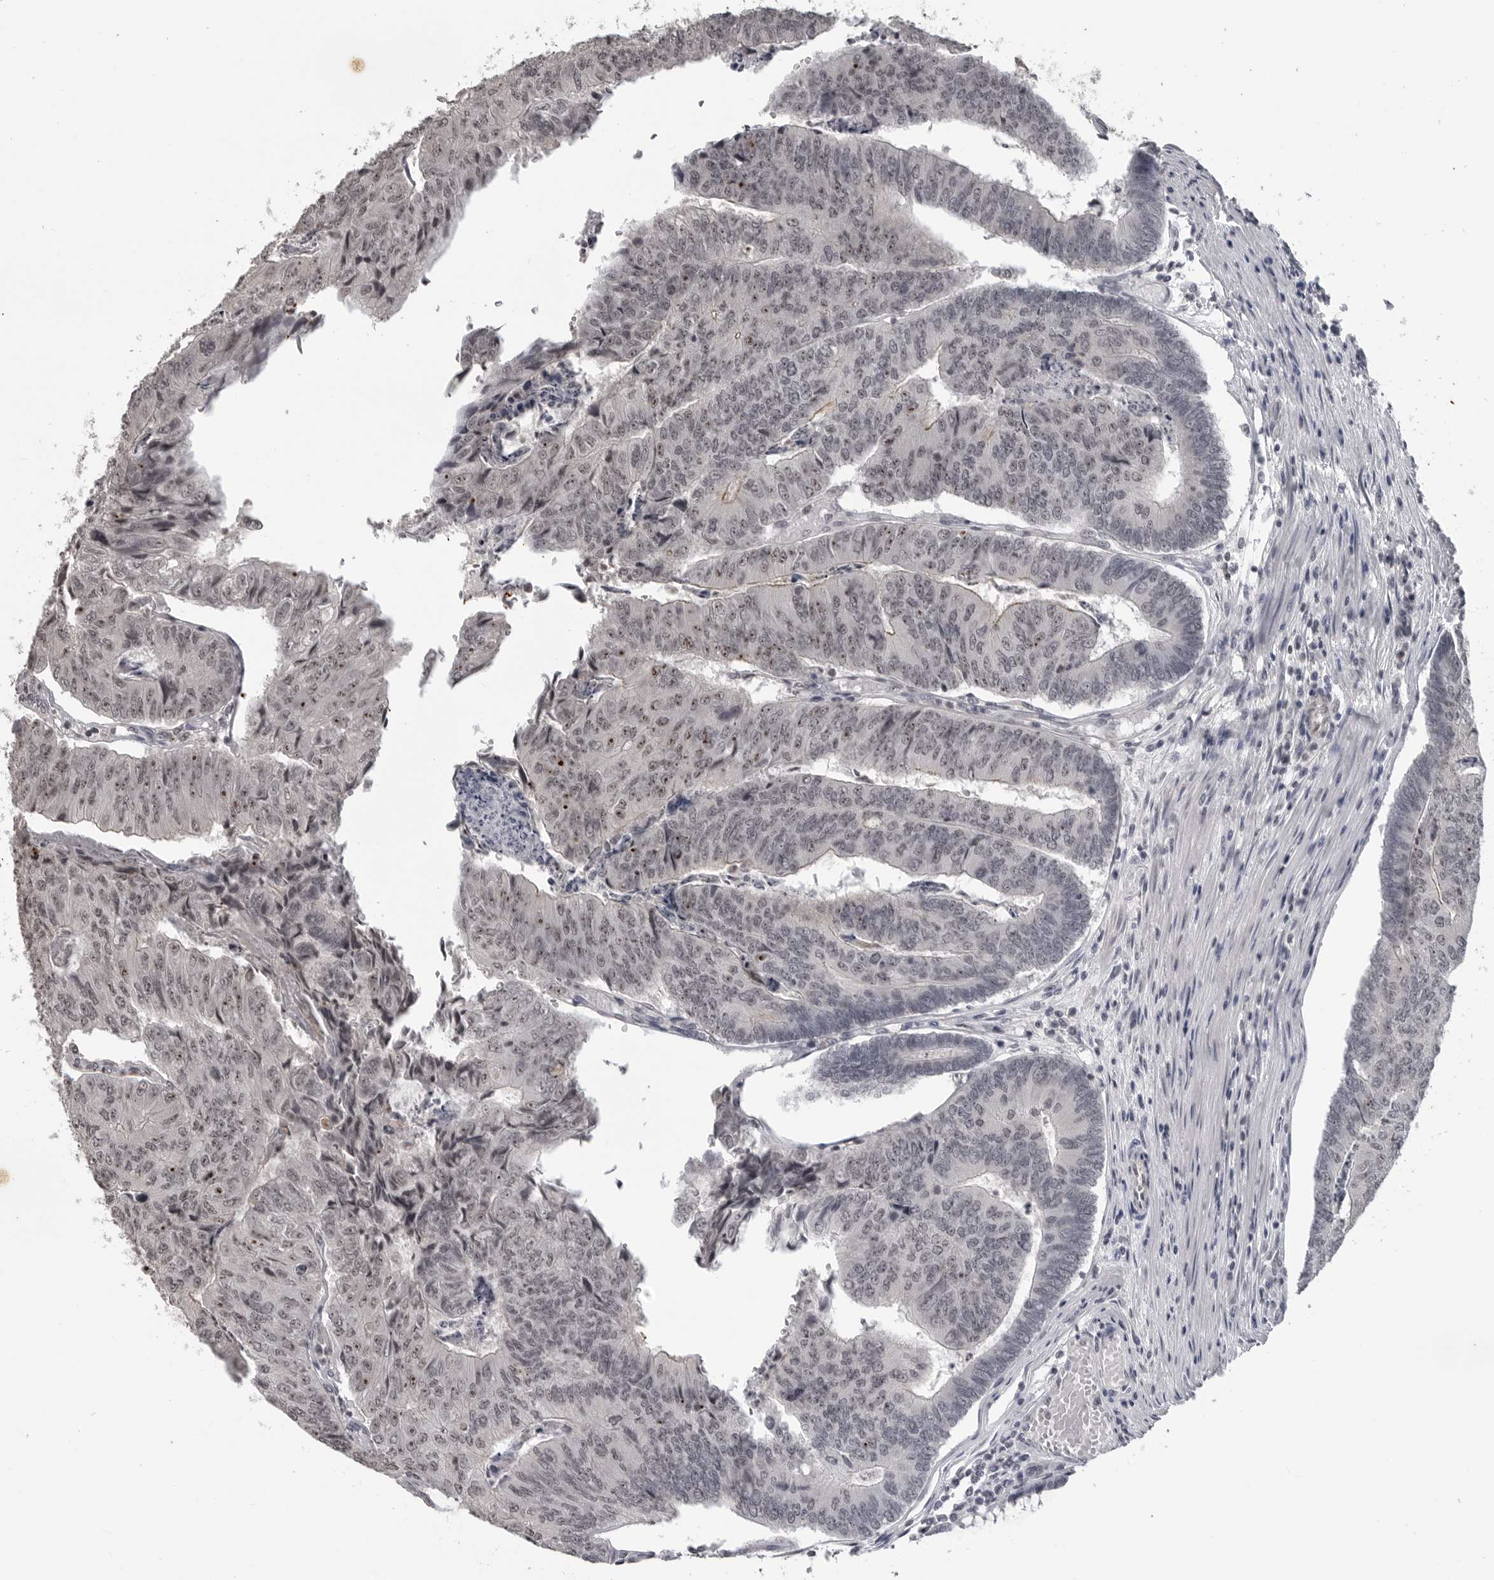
{"staining": {"intensity": "weak", "quantity": "25%-75%", "location": "nuclear"}, "tissue": "colorectal cancer", "cell_type": "Tumor cells", "image_type": "cancer", "snomed": [{"axis": "morphology", "description": "Adenocarcinoma, NOS"}, {"axis": "topography", "description": "Colon"}], "caption": "Weak nuclear expression is present in about 25%-75% of tumor cells in adenocarcinoma (colorectal). (IHC, brightfield microscopy, high magnification).", "gene": "DDX54", "patient": {"sex": "female", "age": 67}}